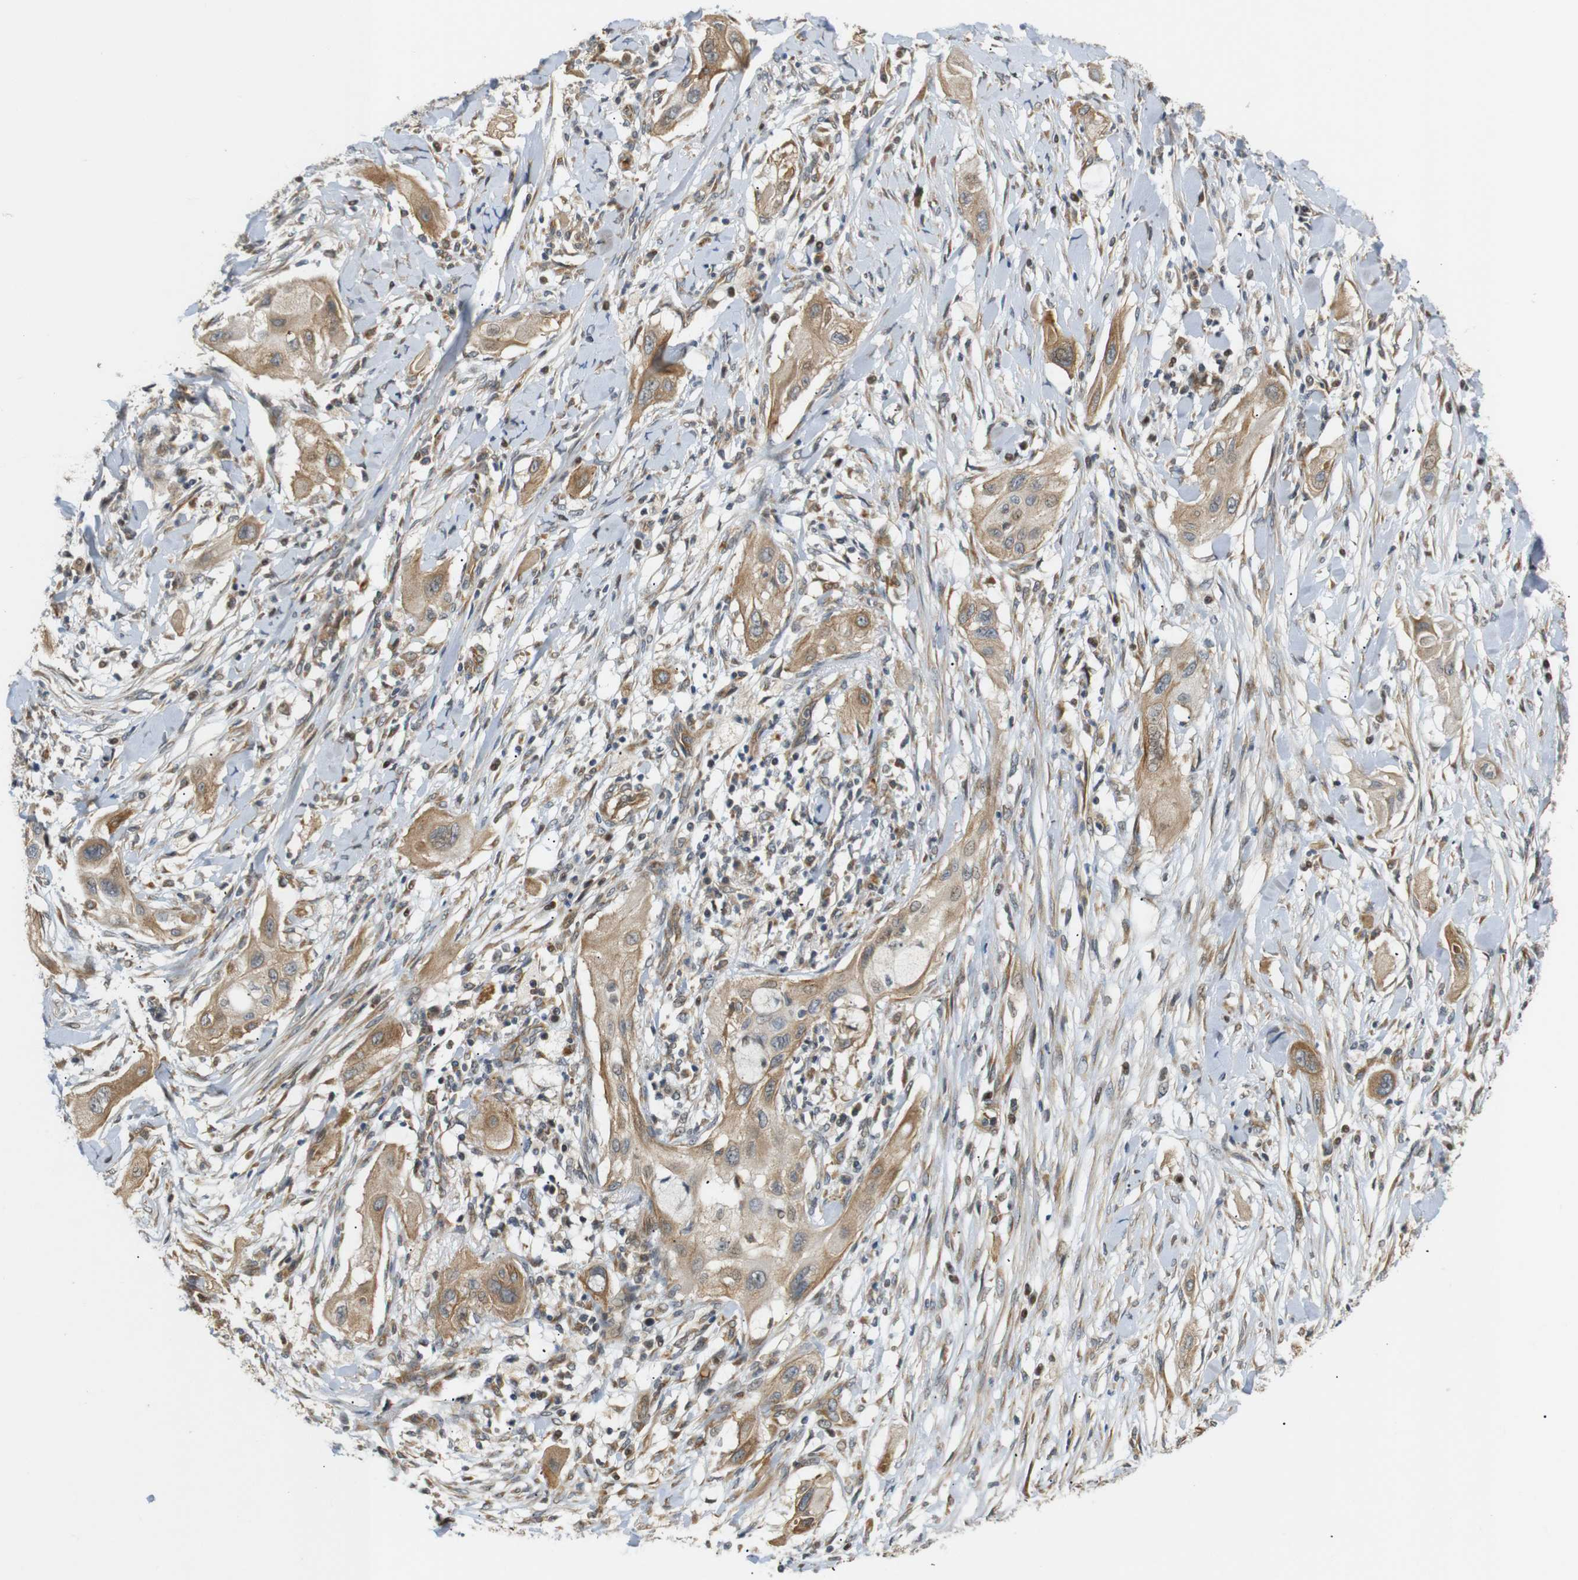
{"staining": {"intensity": "moderate", "quantity": ">75%", "location": "cytoplasmic/membranous"}, "tissue": "lung cancer", "cell_type": "Tumor cells", "image_type": "cancer", "snomed": [{"axis": "morphology", "description": "Squamous cell carcinoma, NOS"}, {"axis": "topography", "description": "Lung"}], "caption": "Immunohistochemistry image of squamous cell carcinoma (lung) stained for a protein (brown), which reveals medium levels of moderate cytoplasmic/membranous staining in approximately >75% of tumor cells.", "gene": "RPTOR", "patient": {"sex": "female", "age": 47}}